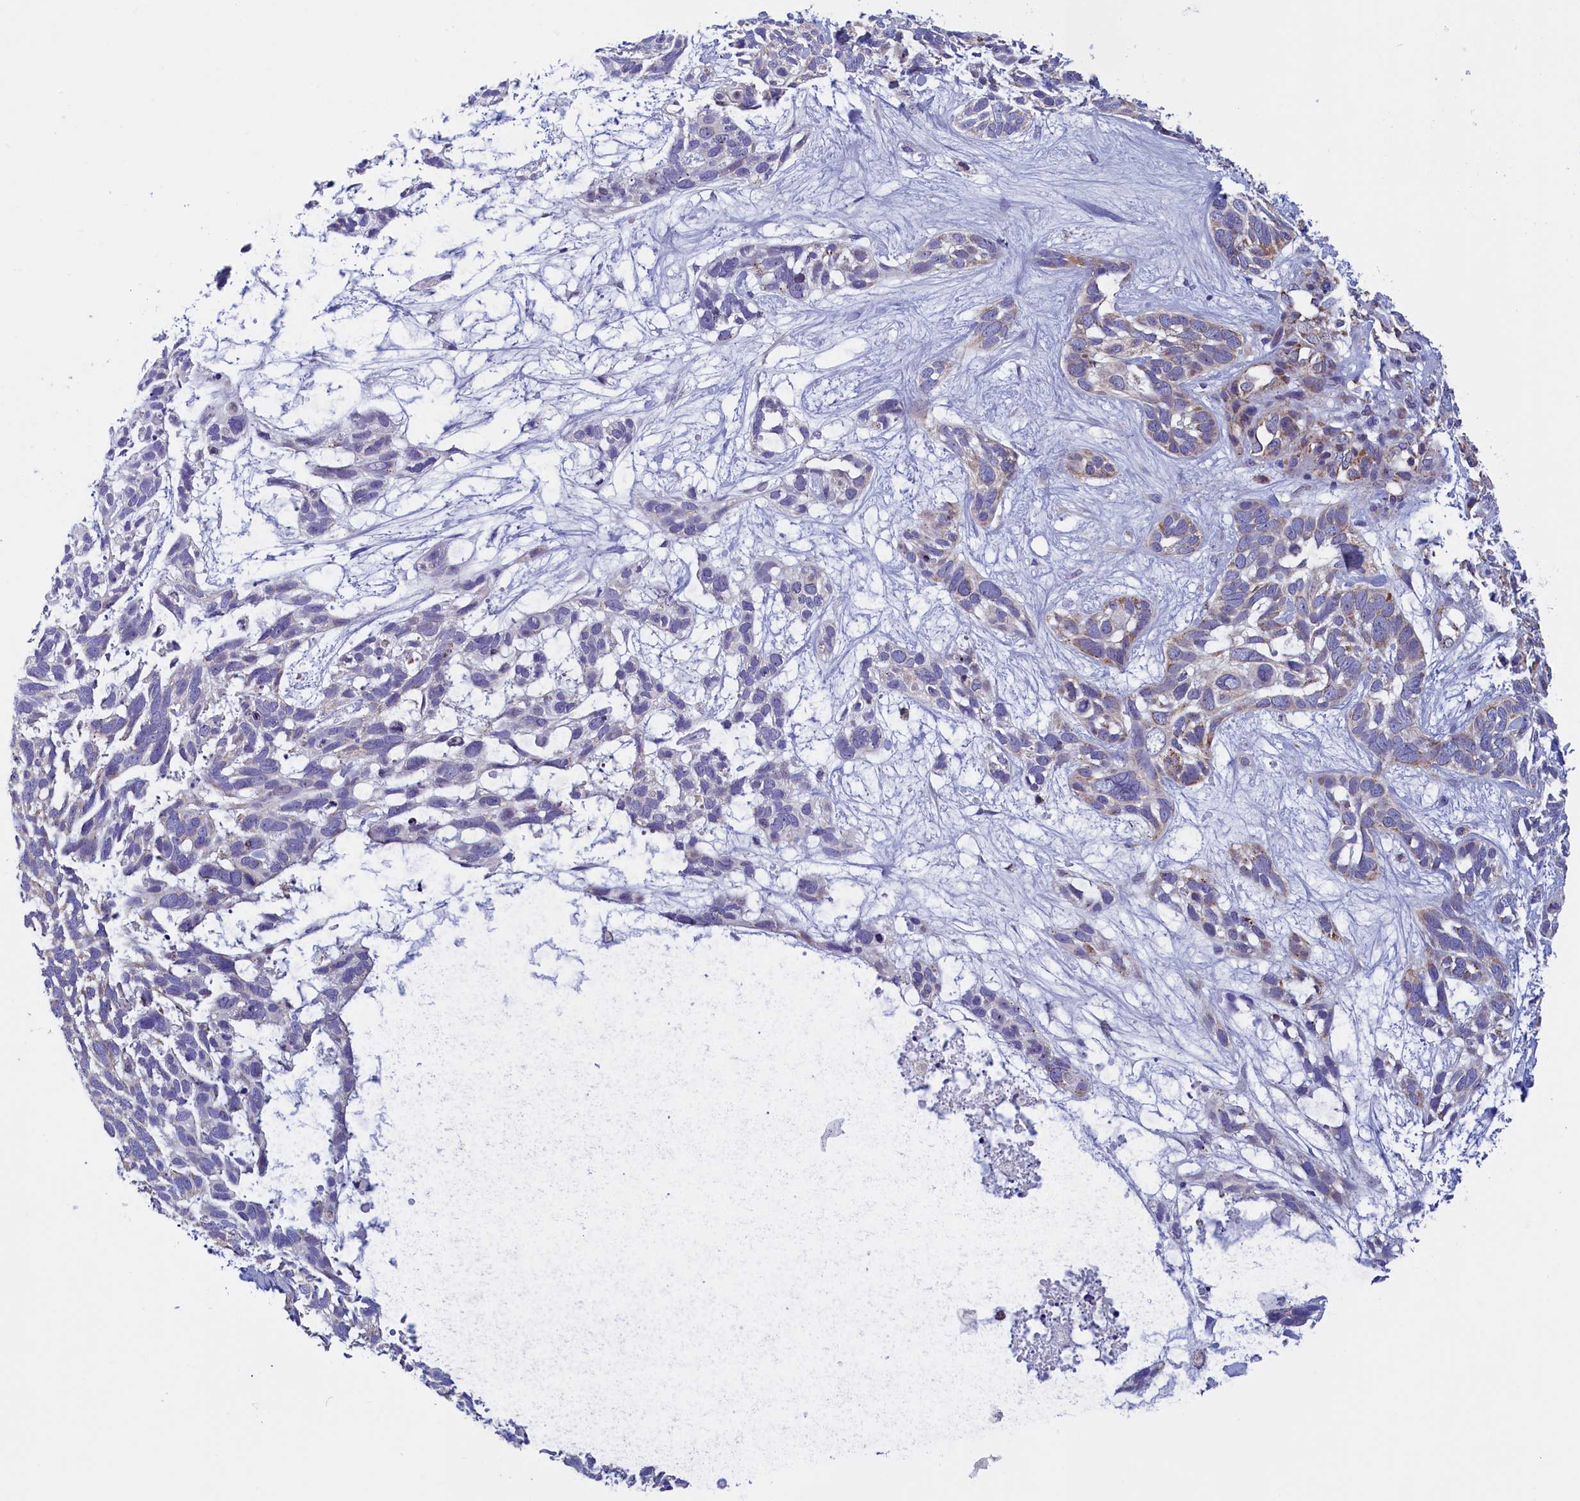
{"staining": {"intensity": "weak", "quantity": "25%-75%", "location": "cytoplasmic/membranous"}, "tissue": "skin cancer", "cell_type": "Tumor cells", "image_type": "cancer", "snomed": [{"axis": "morphology", "description": "Basal cell carcinoma"}, {"axis": "topography", "description": "Skin"}], "caption": "Tumor cells reveal low levels of weak cytoplasmic/membranous staining in approximately 25%-75% of cells in skin cancer (basal cell carcinoma).", "gene": "IFT122", "patient": {"sex": "male", "age": 88}}